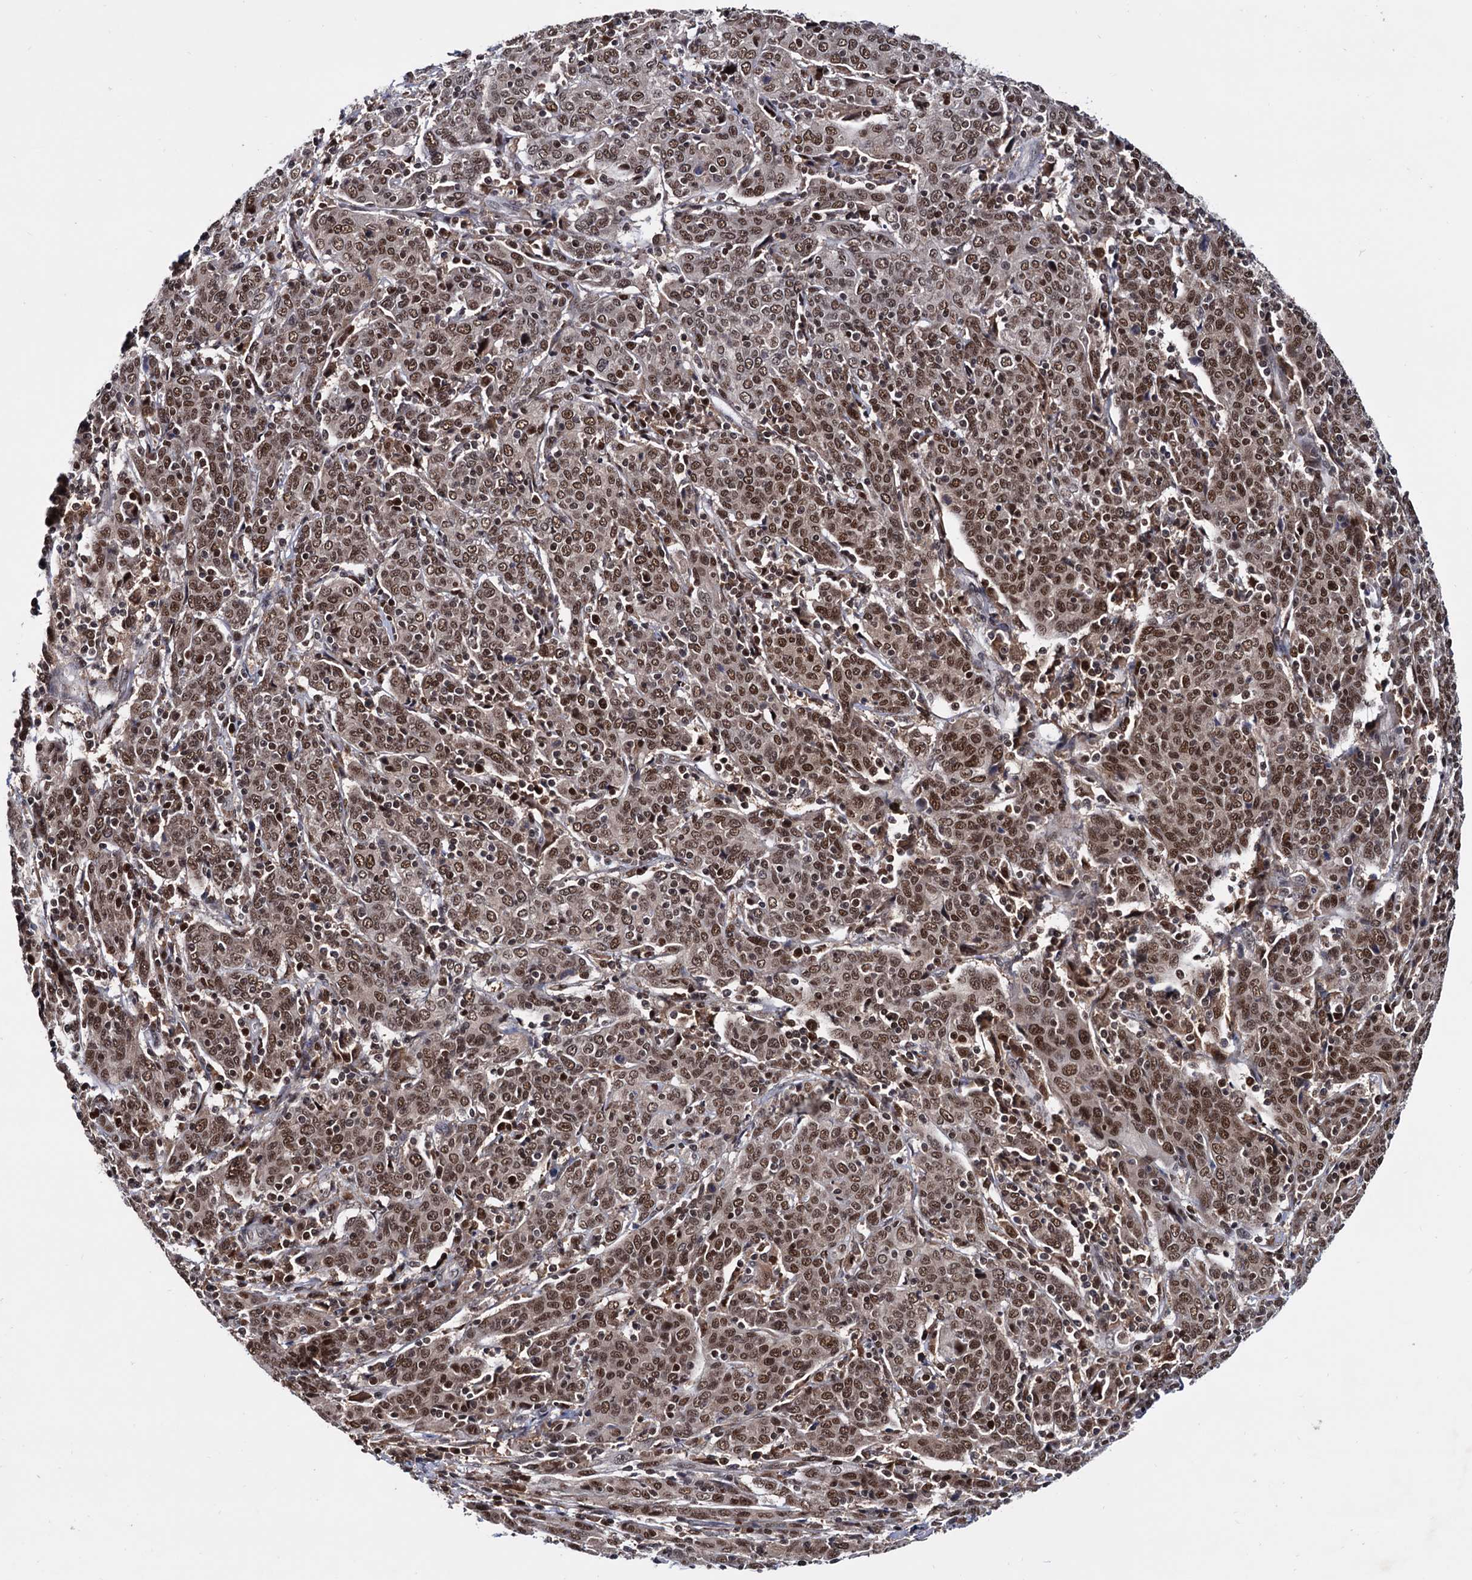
{"staining": {"intensity": "moderate", "quantity": ">75%", "location": "nuclear"}, "tissue": "cervical cancer", "cell_type": "Tumor cells", "image_type": "cancer", "snomed": [{"axis": "morphology", "description": "Squamous cell carcinoma, NOS"}, {"axis": "topography", "description": "Cervix"}], "caption": "IHC image of neoplastic tissue: human cervical cancer (squamous cell carcinoma) stained using immunohistochemistry displays medium levels of moderate protein expression localized specifically in the nuclear of tumor cells, appearing as a nuclear brown color.", "gene": "RNASEH2B", "patient": {"sex": "female", "age": 67}}